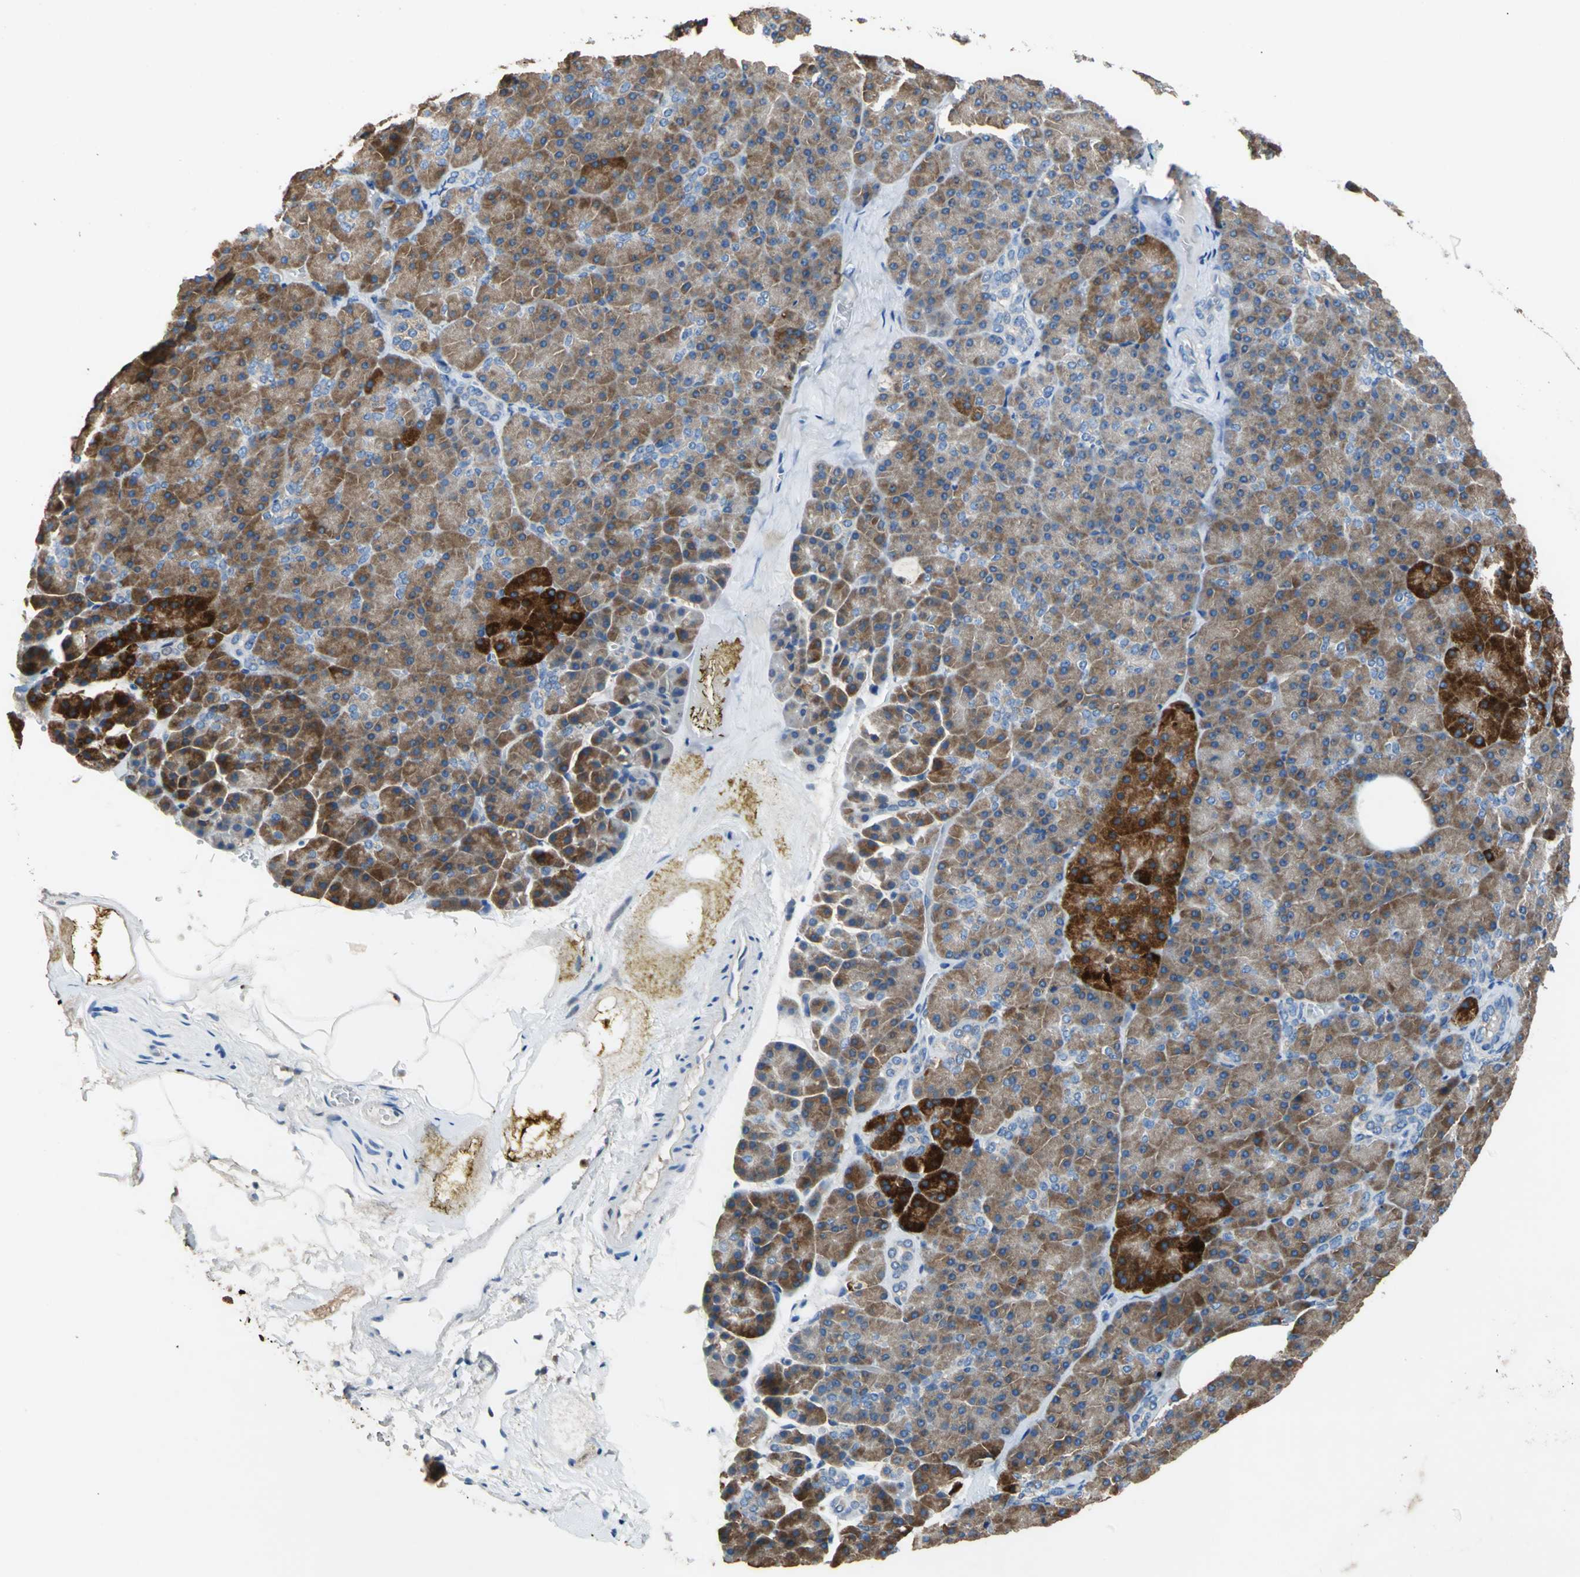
{"staining": {"intensity": "moderate", "quantity": ">75%", "location": "cytoplasmic/membranous"}, "tissue": "pancreas", "cell_type": "Exocrine glandular cells", "image_type": "normal", "snomed": [{"axis": "morphology", "description": "Normal tissue, NOS"}, {"axis": "topography", "description": "Pancreas"}], "caption": "Pancreas stained for a protein (brown) reveals moderate cytoplasmic/membranous positive staining in approximately >75% of exocrine glandular cells.", "gene": "HEPH", "patient": {"sex": "female", "age": 35}}